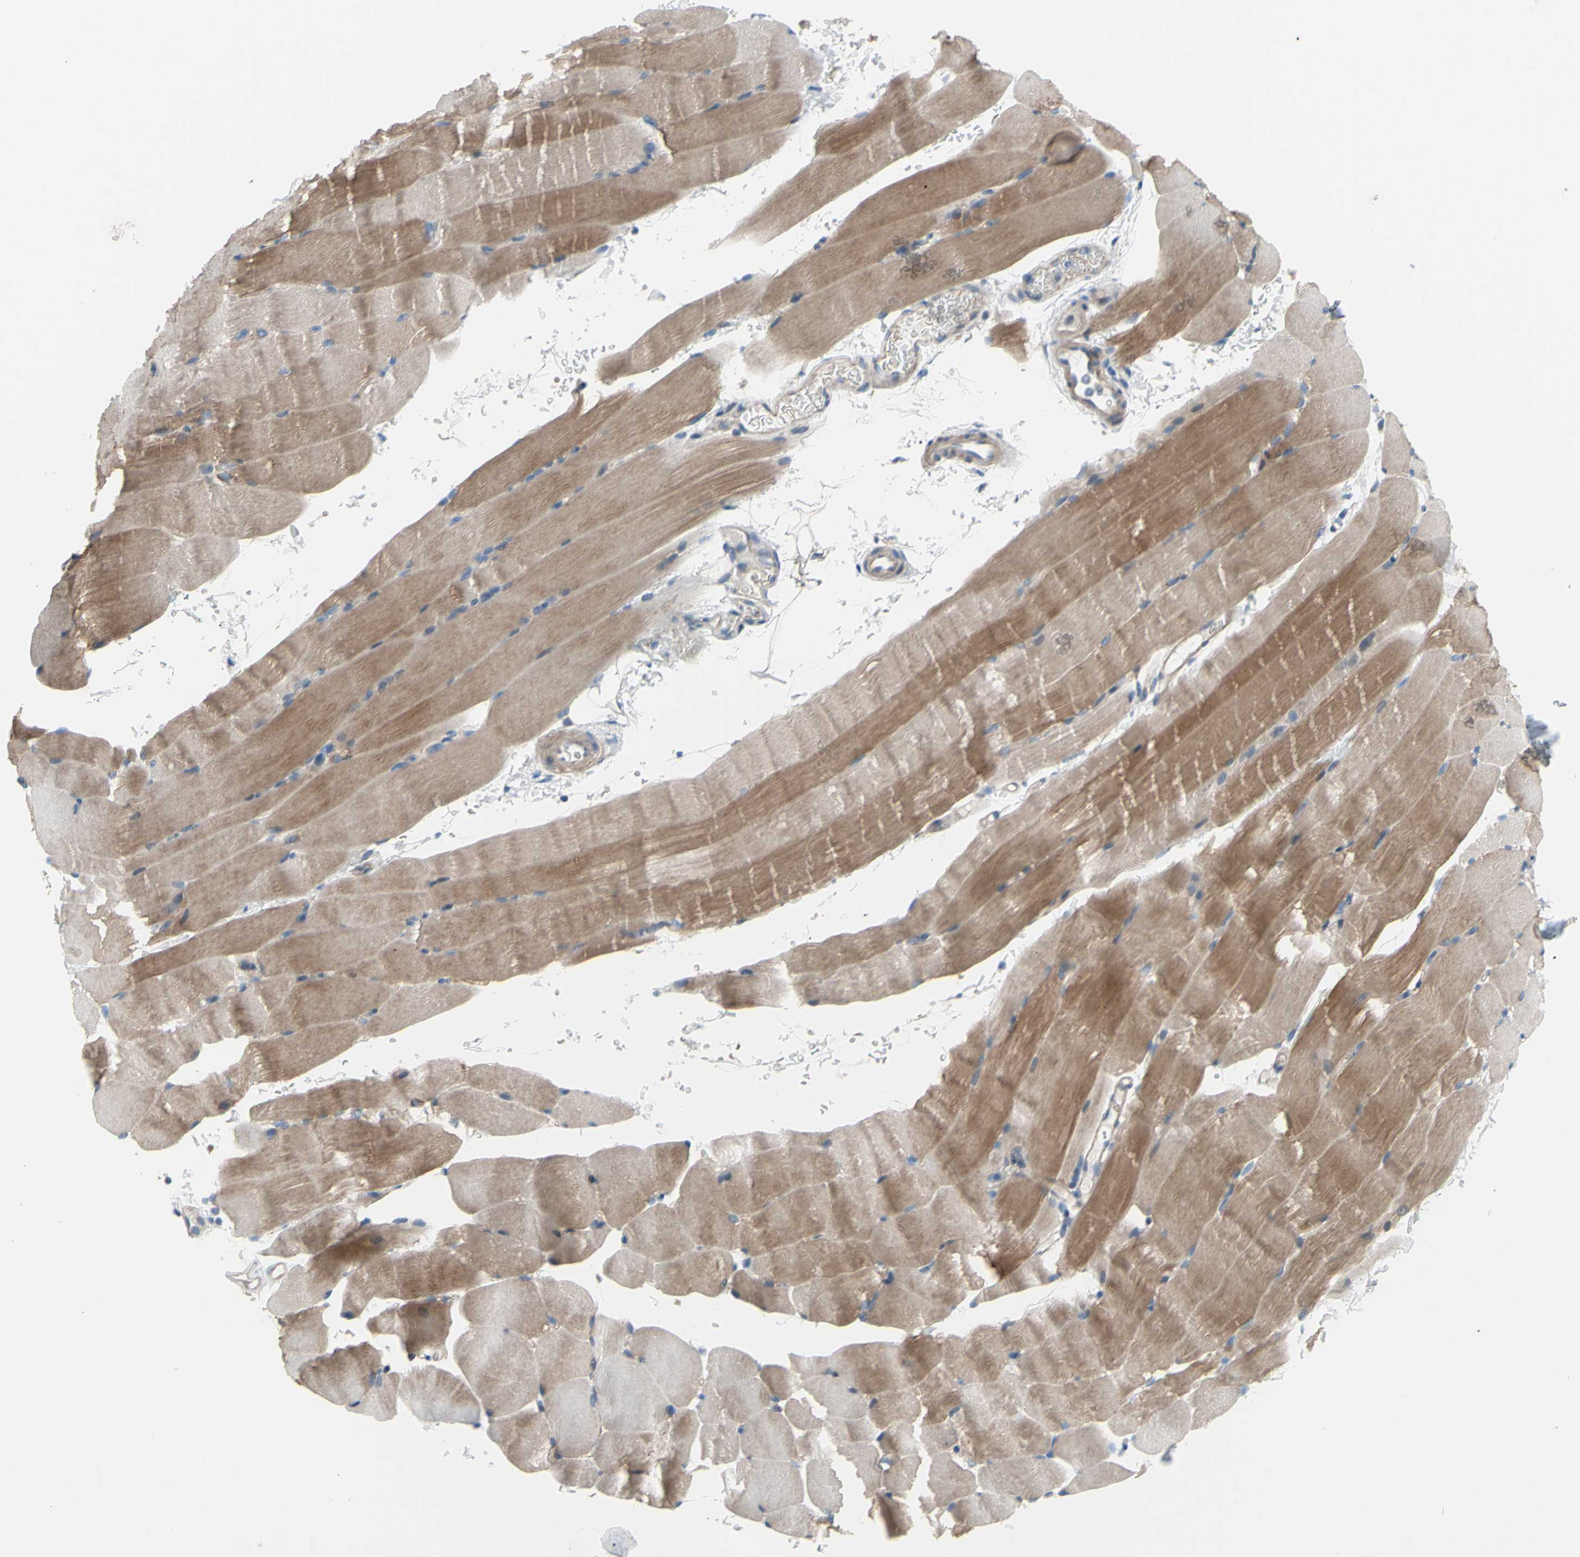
{"staining": {"intensity": "moderate", "quantity": ">75%", "location": "cytoplasmic/membranous"}, "tissue": "skeletal muscle", "cell_type": "Myocytes", "image_type": "normal", "snomed": [{"axis": "morphology", "description": "Normal tissue, NOS"}, {"axis": "topography", "description": "Skeletal muscle"}, {"axis": "topography", "description": "Parathyroid gland"}], "caption": "Protein staining by IHC exhibits moderate cytoplasmic/membranous staining in about >75% of myocytes in unremarkable skeletal muscle. Using DAB (3,3'-diaminobenzidine) (brown) and hematoxylin (blue) stains, captured at high magnification using brightfield microscopy.", "gene": "GRAMD2B", "patient": {"sex": "female", "age": 37}}